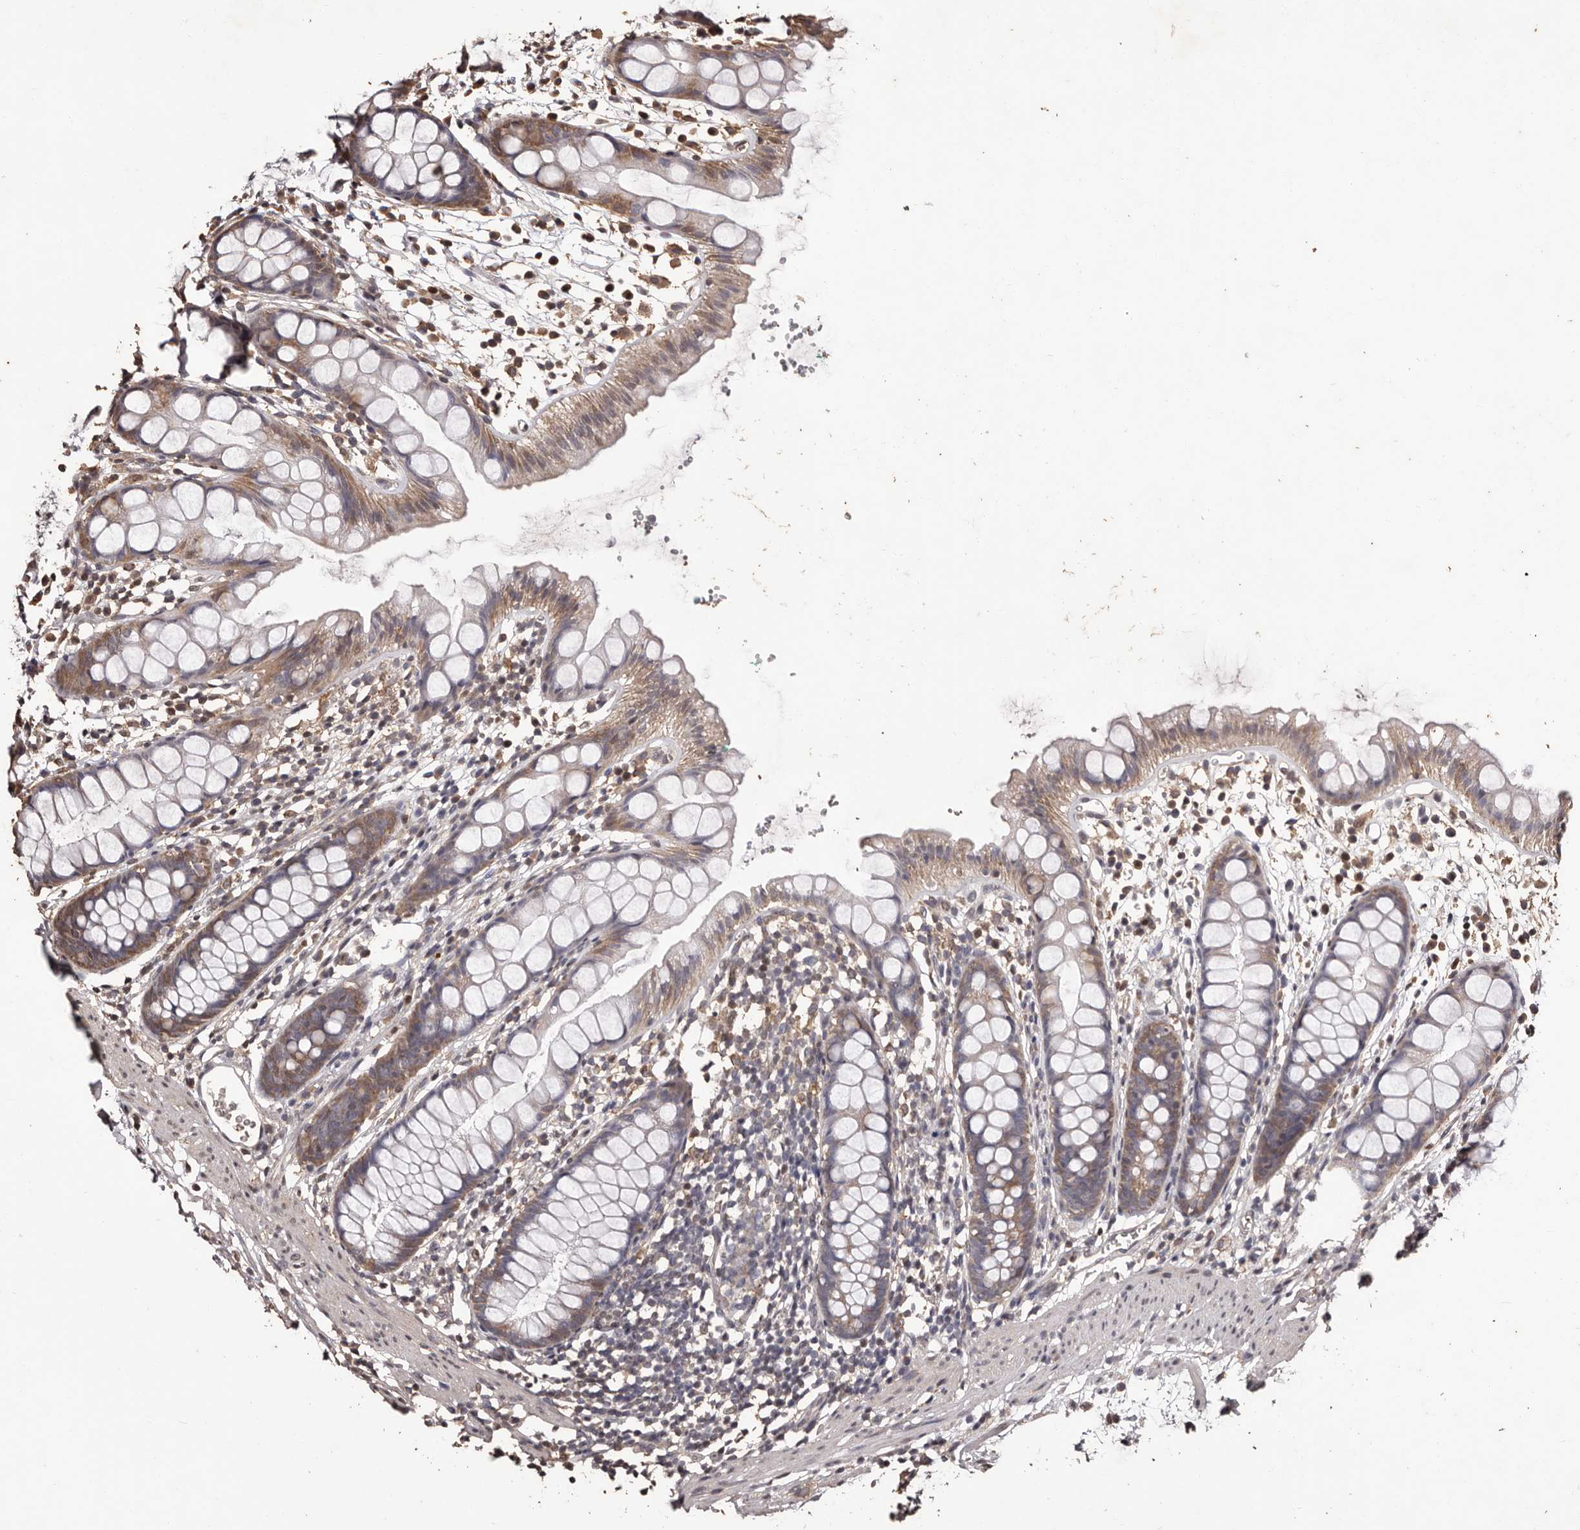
{"staining": {"intensity": "weak", "quantity": ">75%", "location": "cytoplasmic/membranous"}, "tissue": "rectum", "cell_type": "Glandular cells", "image_type": "normal", "snomed": [{"axis": "morphology", "description": "Normal tissue, NOS"}, {"axis": "topography", "description": "Rectum"}], "caption": "IHC histopathology image of normal rectum: human rectum stained using immunohistochemistry (IHC) reveals low levels of weak protein expression localized specifically in the cytoplasmic/membranous of glandular cells, appearing as a cytoplasmic/membranous brown color.", "gene": "NAV1", "patient": {"sex": "female", "age": 65}}